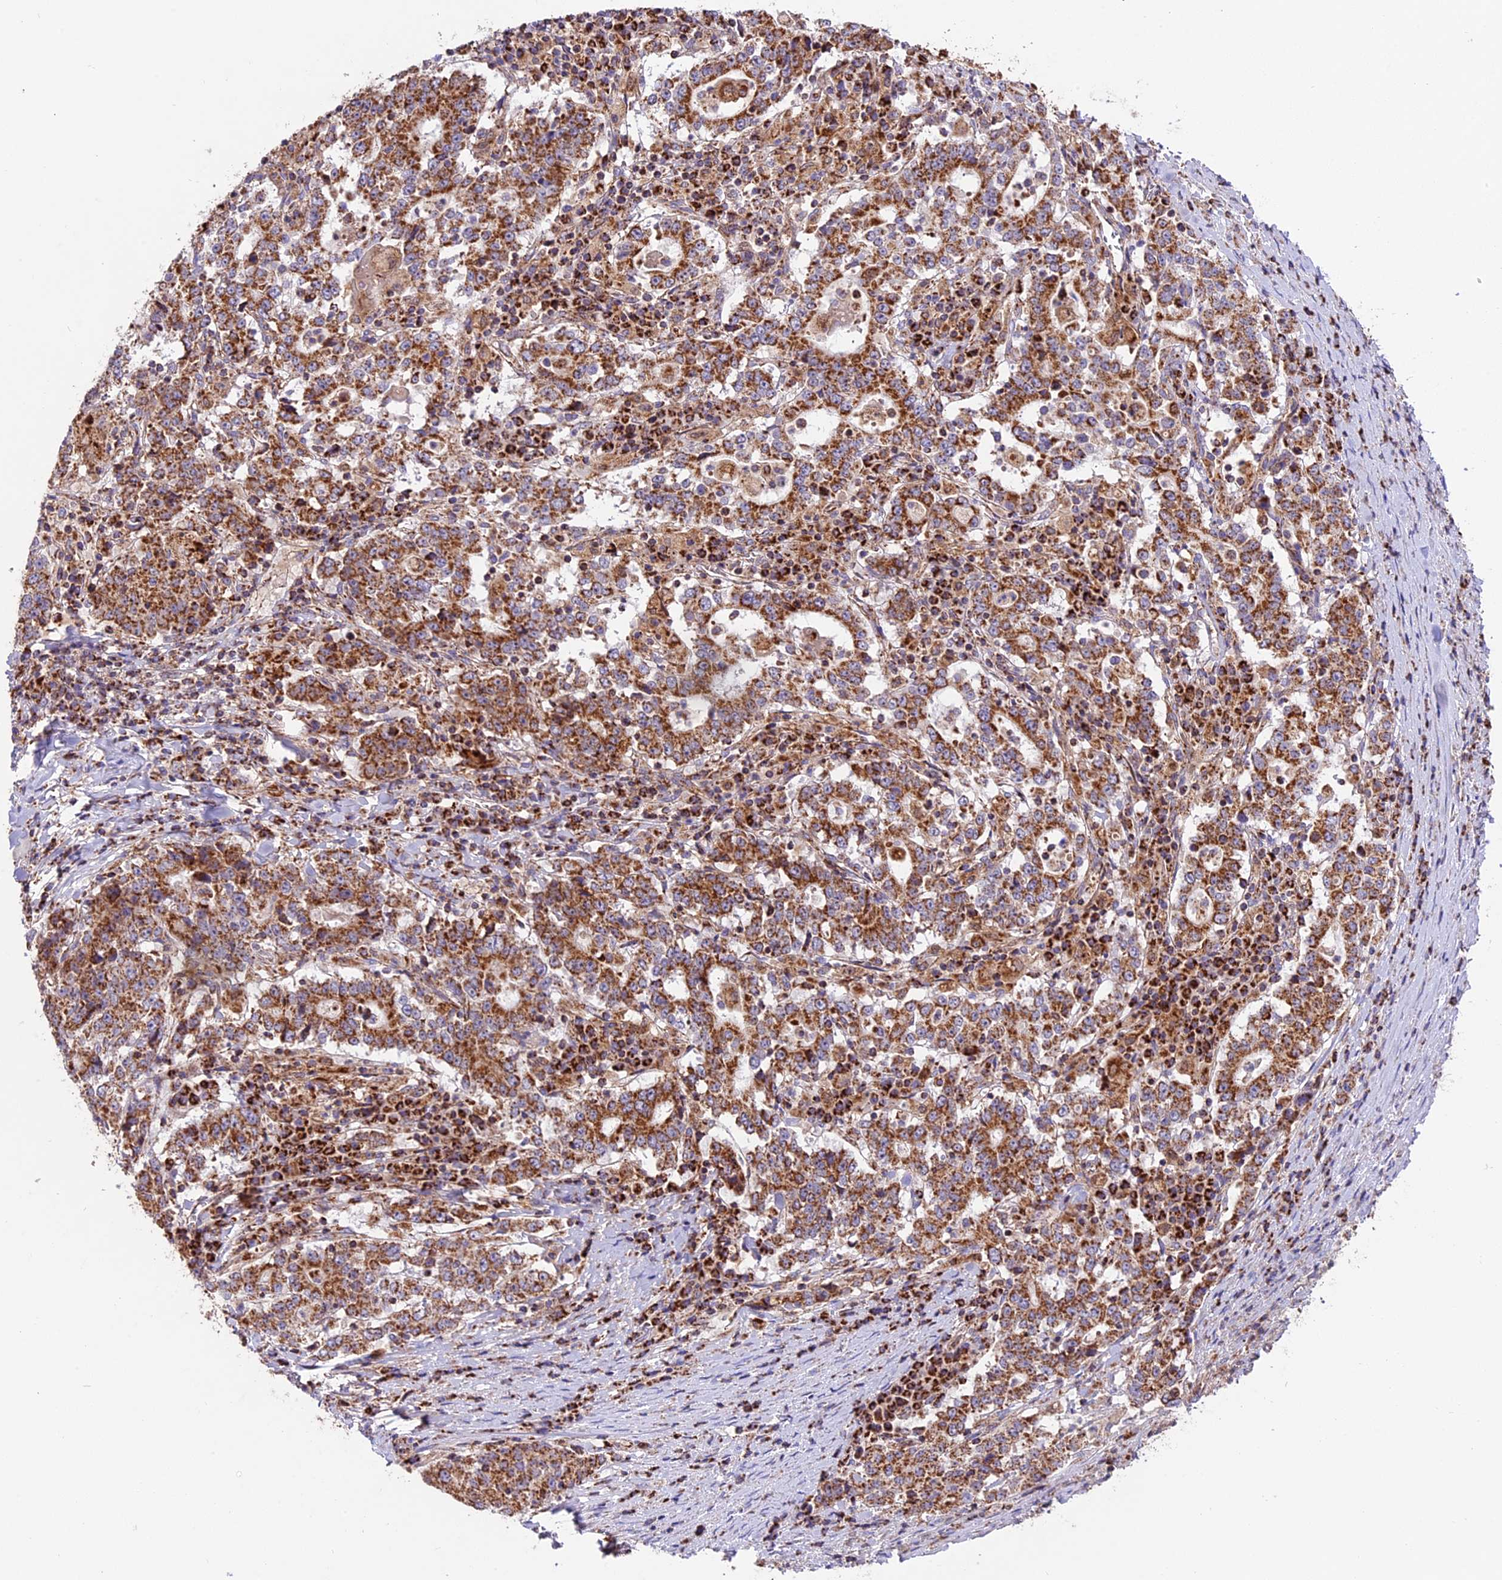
{"staining": {"intensity": "strong", "quantity": ">75%", "location": "cytoplasmic/membranous"}, "tissue": "stomach cancer", "cell_type": "Tumor cells", "image_type": "cancer", "snomed": [{"axis": "morphology", "description": "Adenocarcinoma, NOS"}, {"axis": "topography", "description": "Stomach"}], "caption": "Human stomach cancer (adenocarcinoma) stained with a brown dye displays strong cytoplasmic/membranous positive positivity in approximately >75% of tumor cells.", "gene": "NDUFA8", "patient": {"sex": "male", "age": 59}}